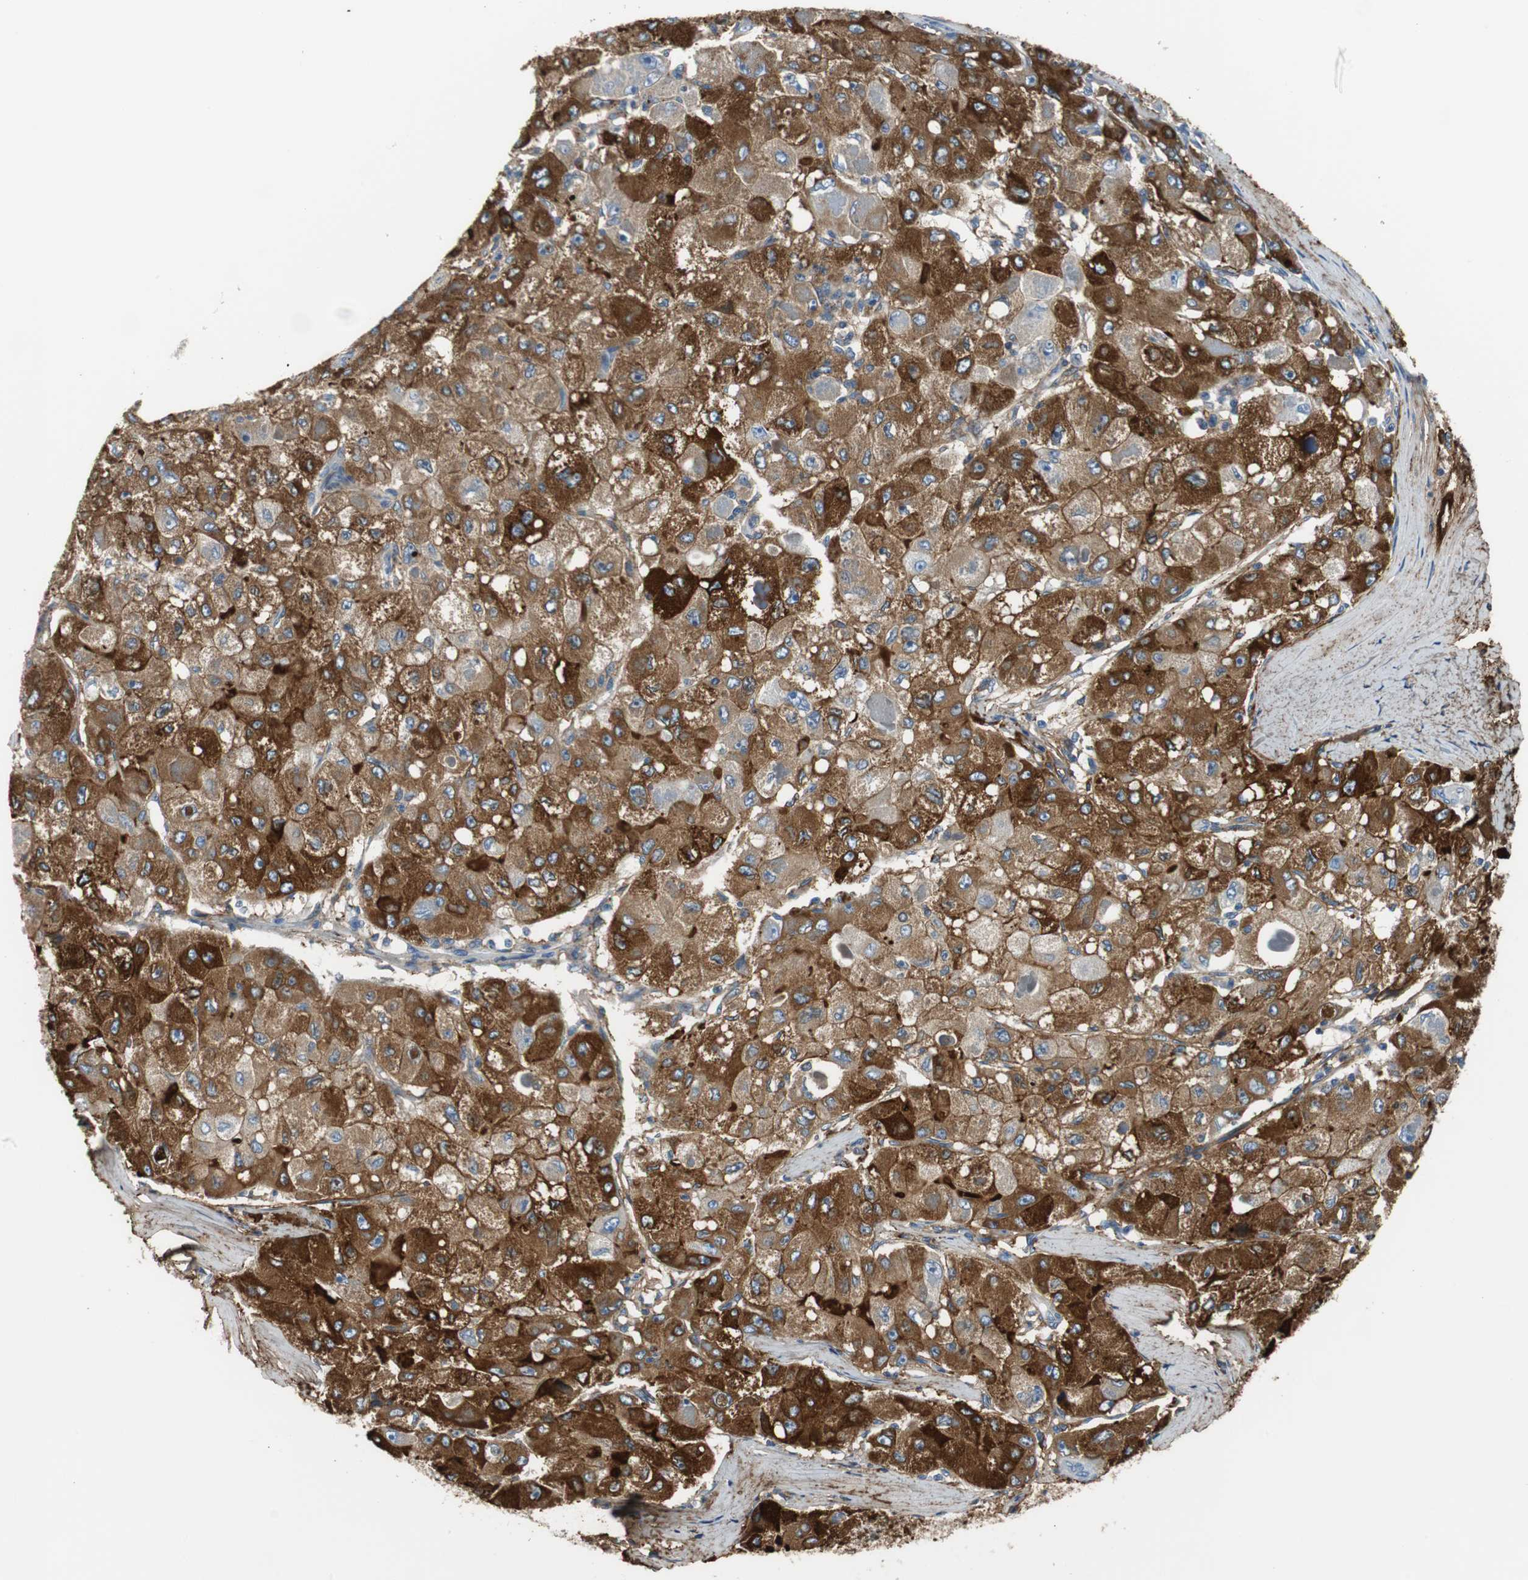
{"staining": {"intensity": "strong", "quantity": ">75%", "location": "cytoplasmic/membranous"}, "tissue": "liver cancer", "cell_type": "Tumor cells", "image_type": "cancer", "snomed": [{"axis": "morphology", "description": "Carcinoma, Hepatocellular, NOS"}, {"axis": "topography", "description": "Liver"}], "caption": "This micrograph exhibits IHC staining of human liver hepatocellular carcinoma, with high strong cytoplasmic/membranous staining in about >75% of tumor cells.", "gene": "APCS", "patient": {"sex": "male", "age": 80}}